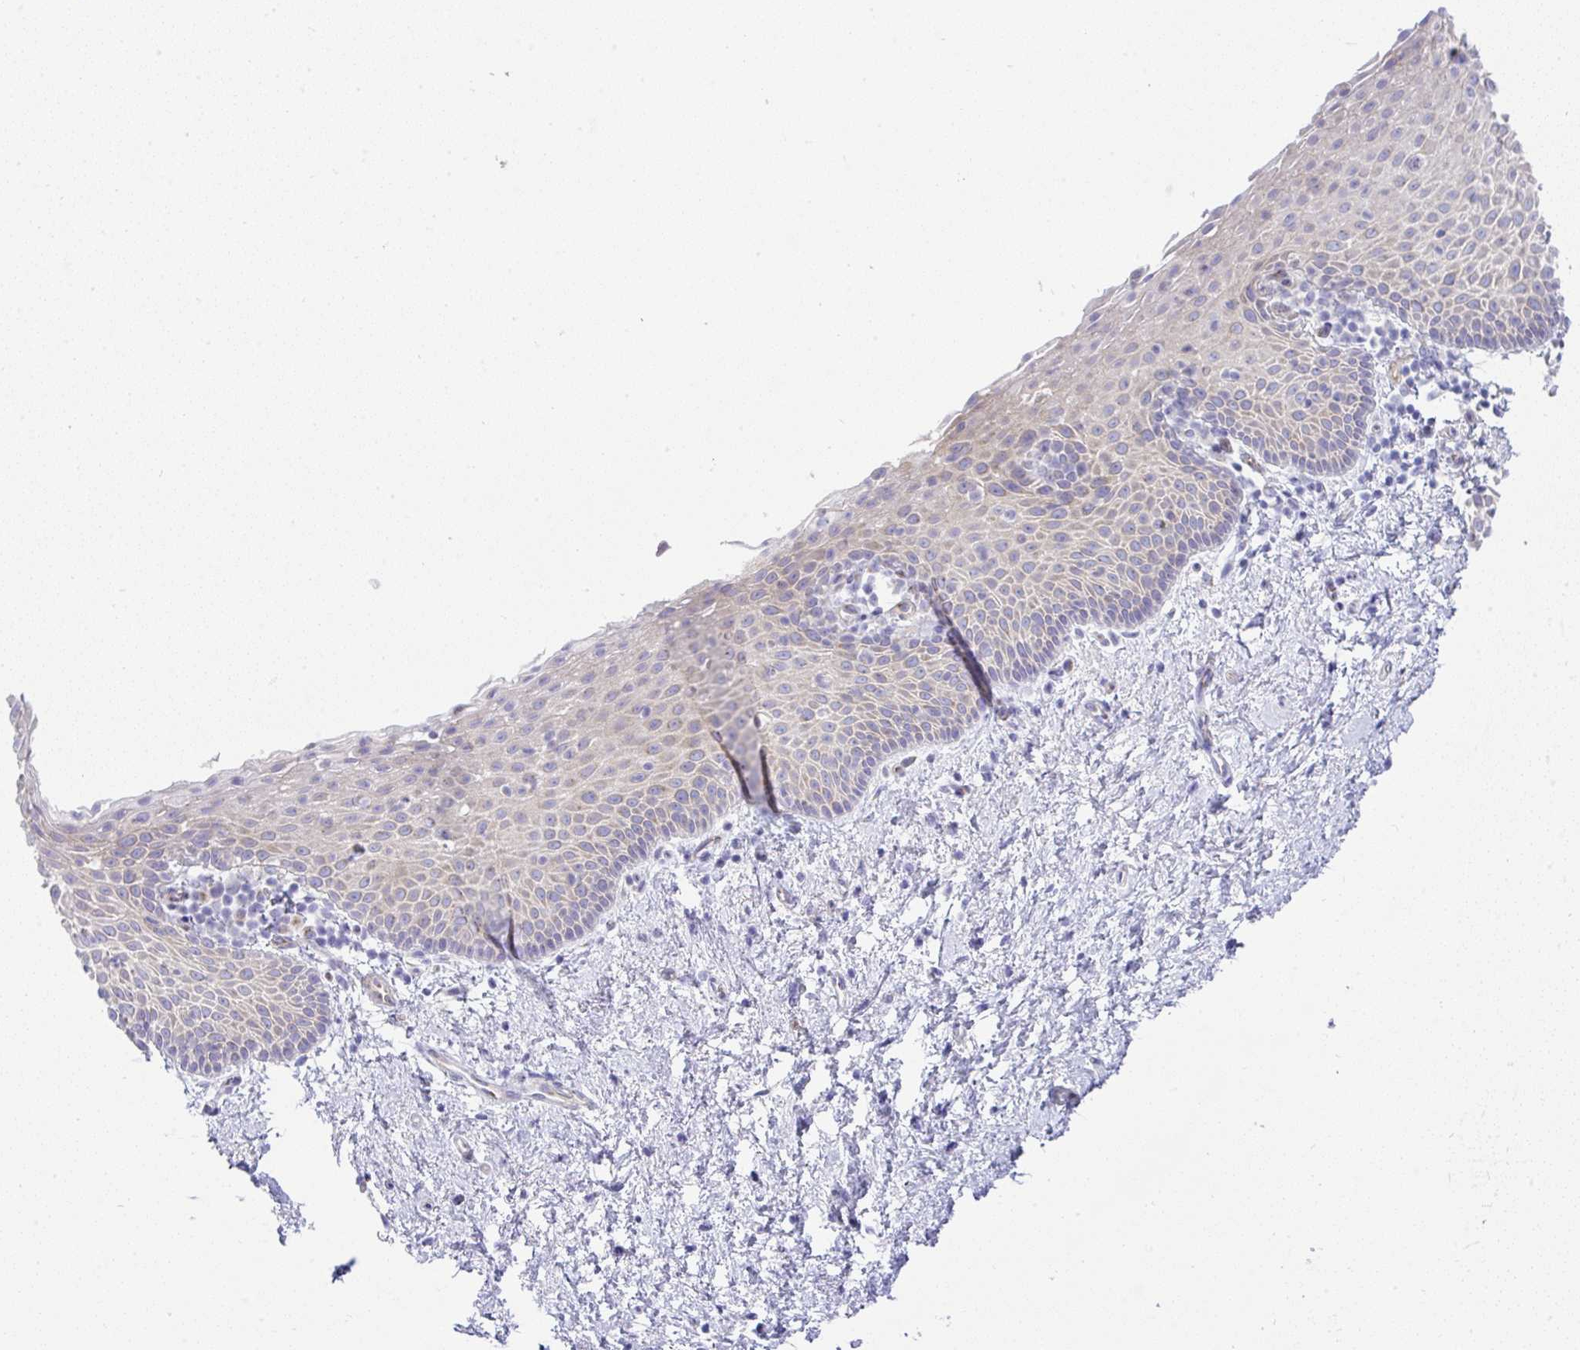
{"staining": {"intensity": "negative", "quantity": "none", "location": "none"}, "tissue": "vagina", "cell_type": "Squamous epithelial cells", "image_type": "normal", "snomed": [{"axis": "morphology", "description": "Normal tissue, NOS"}, {"axis": "topography", "description": "Vagina"}], "caption": "Immunohistochemical staining of normal vagina shows no significant staining in squamous epithelial cells. (DAB immunohistochemistry (IHC) with hematoxylin counter stain).", "gene": "FAM177A1", "patient": {"sex": "female", "age": 61}}